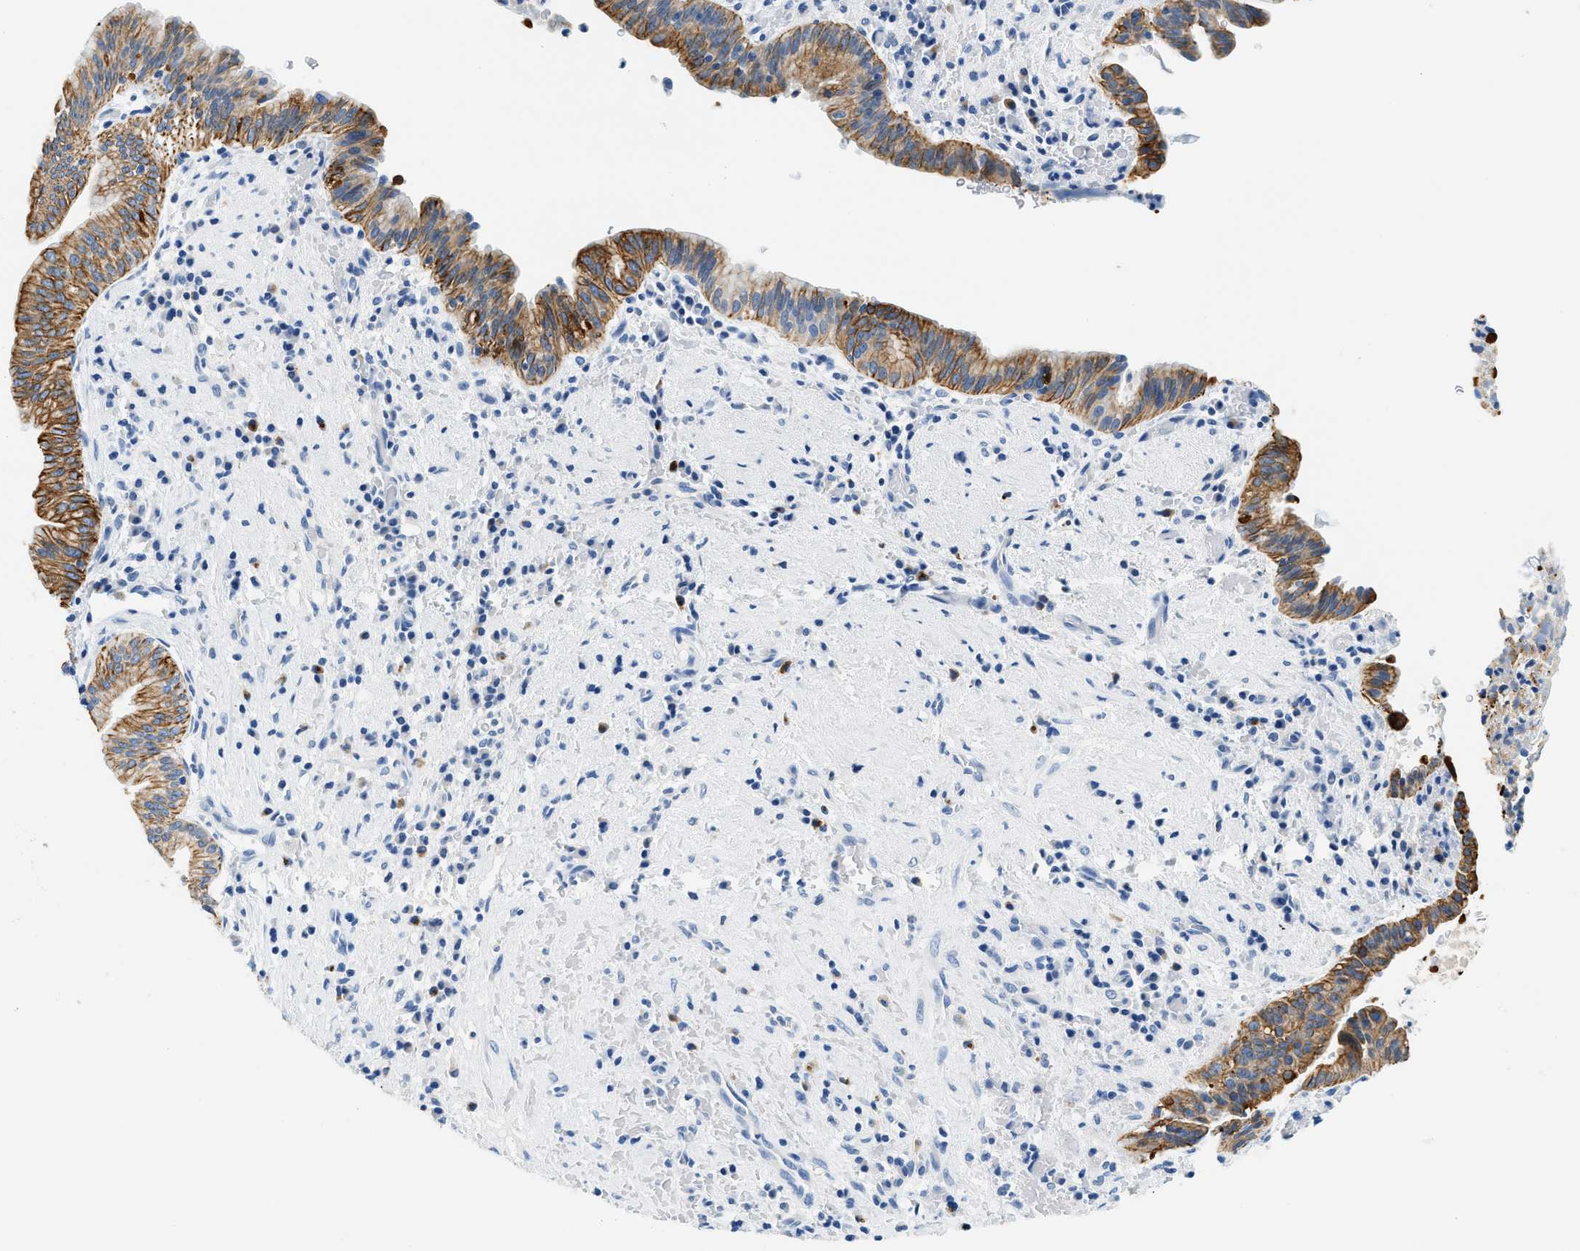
{"staining": {"intensity": "moderate", "quantity": ">75%", "location": "cytoplasmic/membranous"}, "tissue": "liver cancer", "cell_type": "Tumor cells", "image_type": "cancer", "snomed": [{"axis": "morphology", "description": "Cholangiocarcinoma"}, {"axis": "topography", "description": "Liver"}], "caption": "A brown stain labels moderate cytoplasmic/membranous staining of a protein in cholangiocarcinoma (liver) tumor cells.", "gene": "STXBP2", "patient": {"sex": "female", "age": 38}}